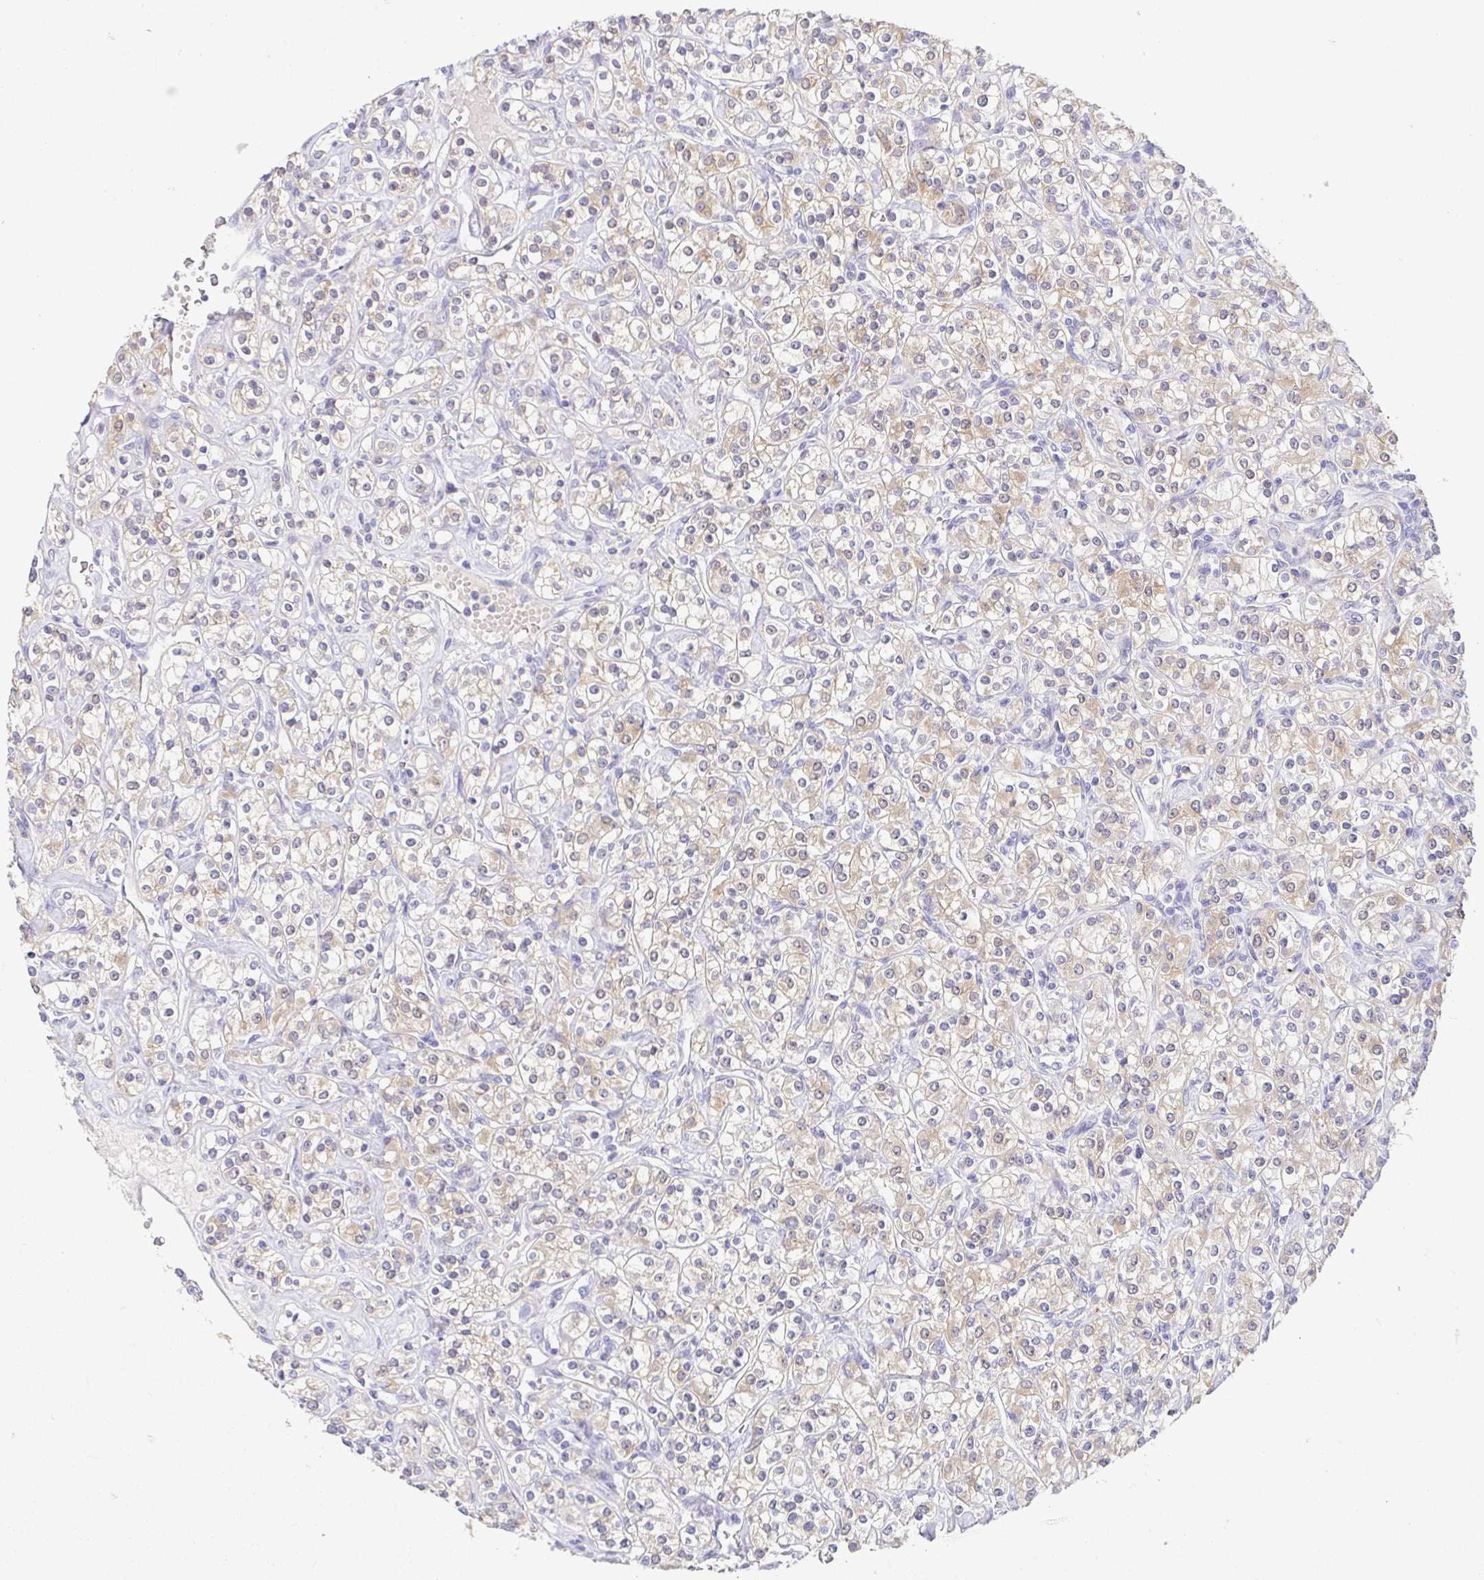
{"staining": {"intensity": "weak", "quantity": "25%-75%", "location": "cytoplasmic/membranous"}, "tissue": "renal cancer", "cell_type": "Tumor cells", "image_type": "cancer", "snomed": [{"axis": "morphology", "description": "Adenocarcinoma, NOS"}, {"axis": "topography", "description": "Kidney"}], "caption": "Protein expression analysis of human adenocarcinoma (renal) reveals weak cytoplasmic/membranous staining in about 25%-75% of tumor cells. Nuclei are stained in blue.", "gene": "FABP3", "patient": {"sex": "male", "age": 77}}